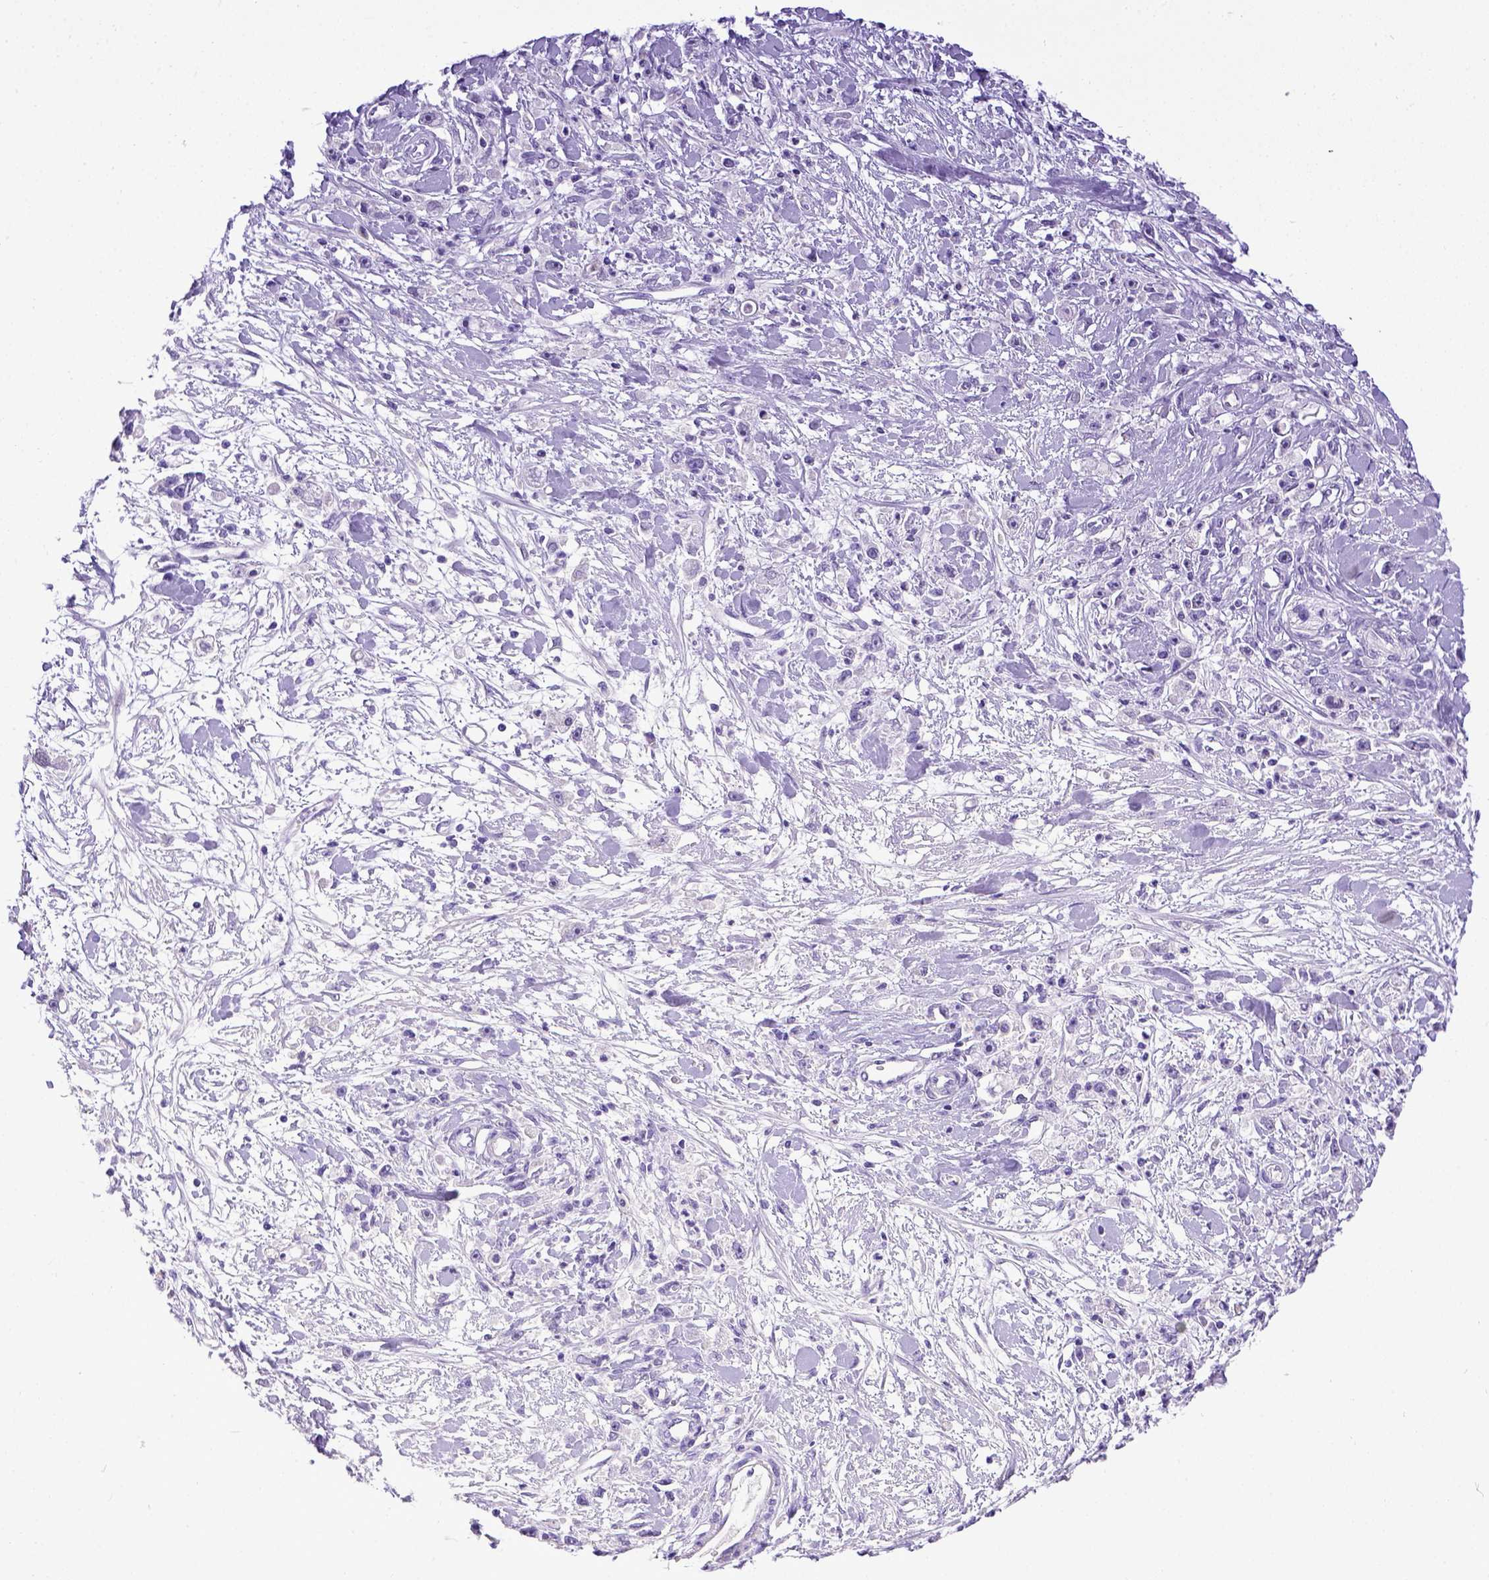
{"staining": {"intensity": "negative", "quantity": "none", "location": "none"}, "tissue": "stomach cancer", "cell_type": "Tumor cells", "image_type": "cancer", "snomed": [{"axis": "morphology", "description": "Adenocarcinoma, NOS"}, {"axis": "topography", "description": "Stomach"}], "caption": "Immunohistochemistry (IHC) image of neoplastic tissue: adenocarcinoma (stomach) stained with DAB (3,3'-diaminobenzidine) displays no significant protein expression in tumor cells.", "gene": "ESR1", "patient": {"sex": "female", "age": 59}}